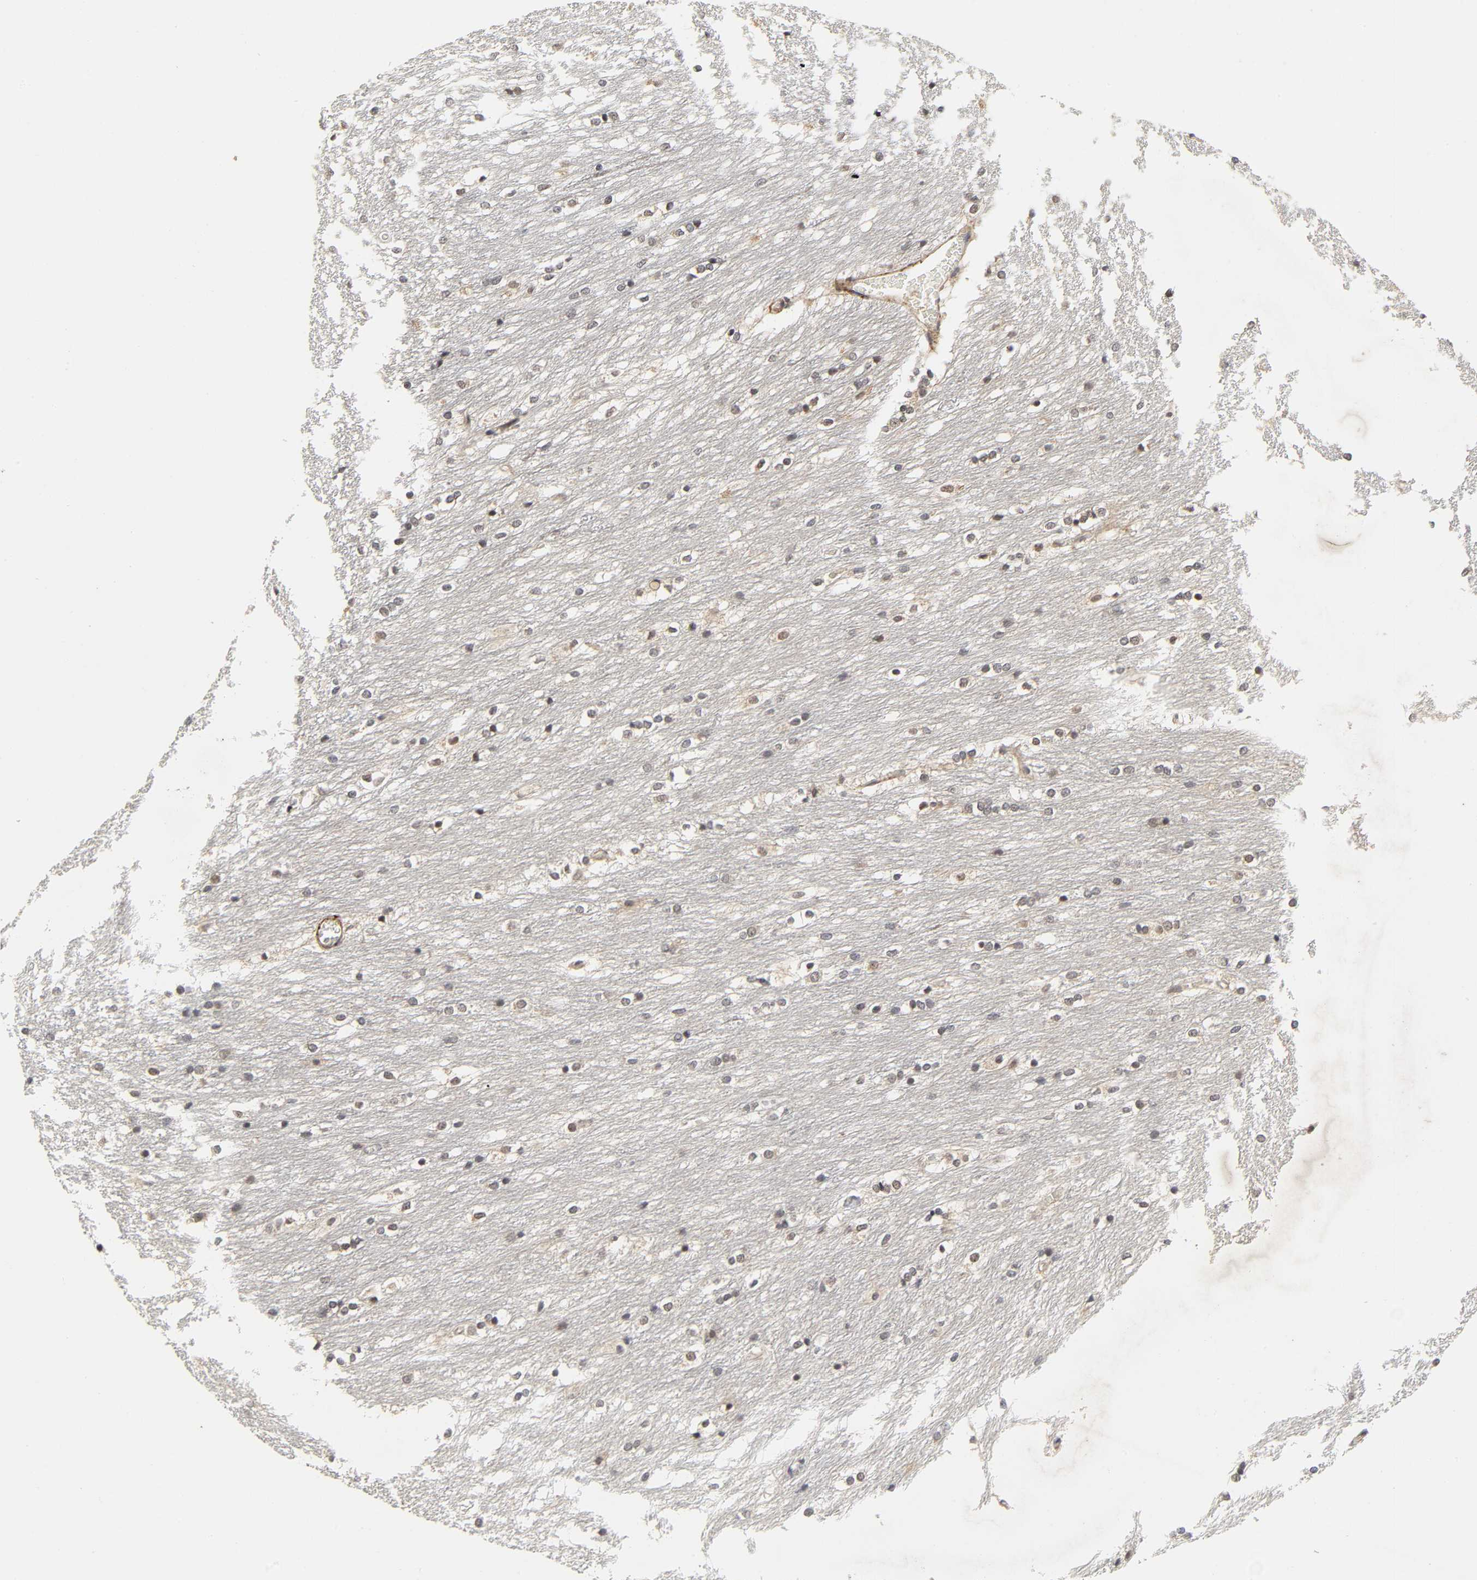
{"staining": {"intensity": "moderate", "quantity": ">75%", "location": "nuclear"}, "tissue": "caudate", "cell_type": "Glial cells", "image_type": "normal", "snomed": [{"axis": "morphology", "description": "Normal tissue, NOS"}, {"axis": "topography", "description": "Lateral ventricle wall"}], "caption": "Caudate was stained to show a protein in brown. There is medium levels of moderate nuclear positivity in approximately >75% of glial cells. (DAB IHC with brightfield microscopy, high magnification).", "gene": "ZKSCAN8", "patient": {"sex": "female", "age": 19}}